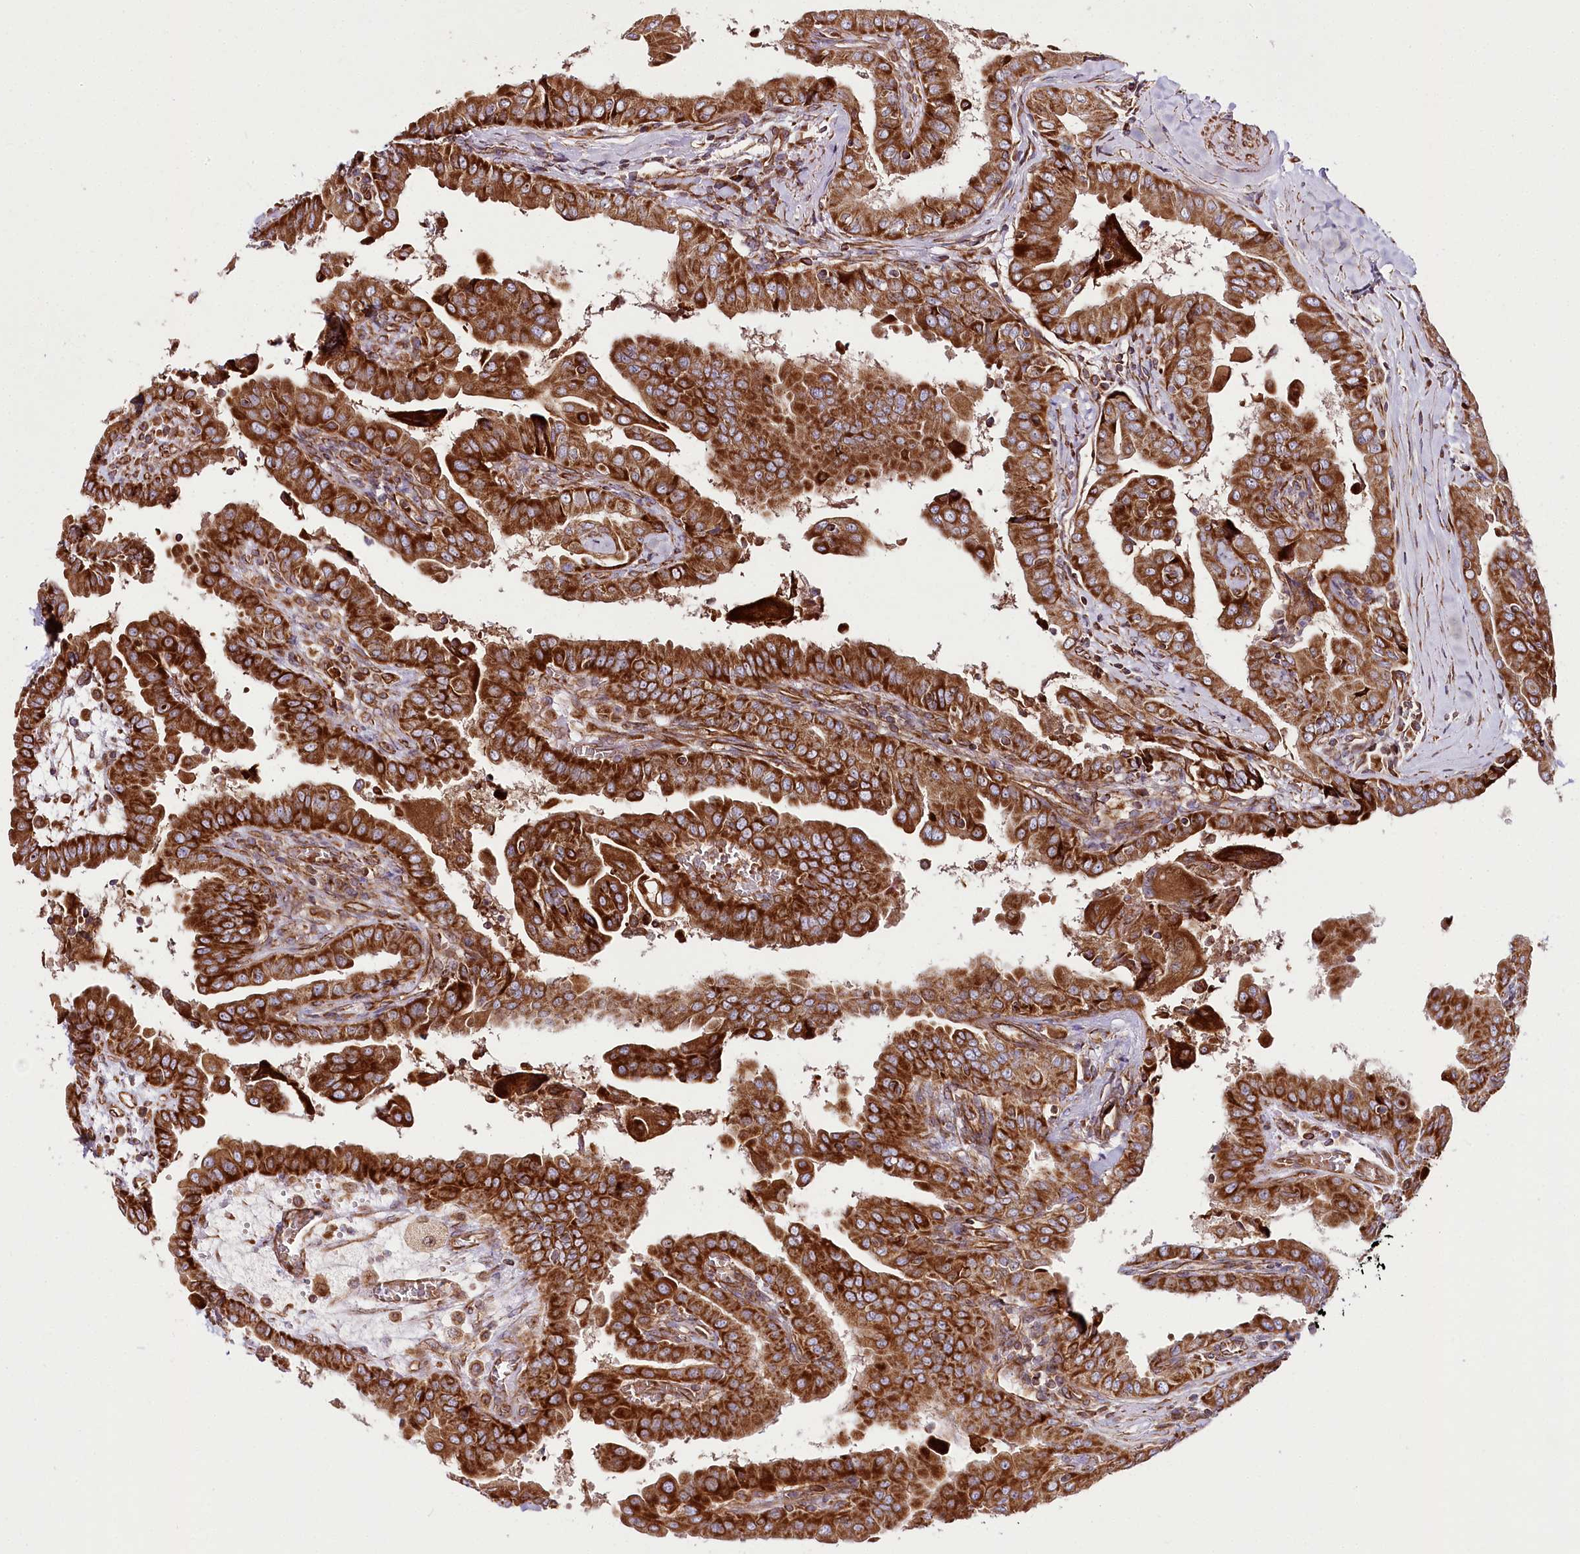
{"staining": {"intensity": "strong", "quantity": ">75%", "location": "cytoplasmic/membranous"}, "tissue": "thyroid cancer", "cell_type": "Tumor cells", "image_type": "cancer", "snomed": [{"axis": "morphology", "description": "Papillary adenocarcinoma, NOS"}, {"axis": "topography", "description": "Thyroid gland"}], "caption": "A brown stain labels strong cytoplasmic/membranous staining of a protein in human thyroid cancer tumor cells. The staining was performed using DAB to visualize the protein expression in brown, while the nuclei were stained in blue with hematoxylin (Magnification: 20x).", "gene": "THUMPD3", "patient": {"sex": "male", "age": 33}}